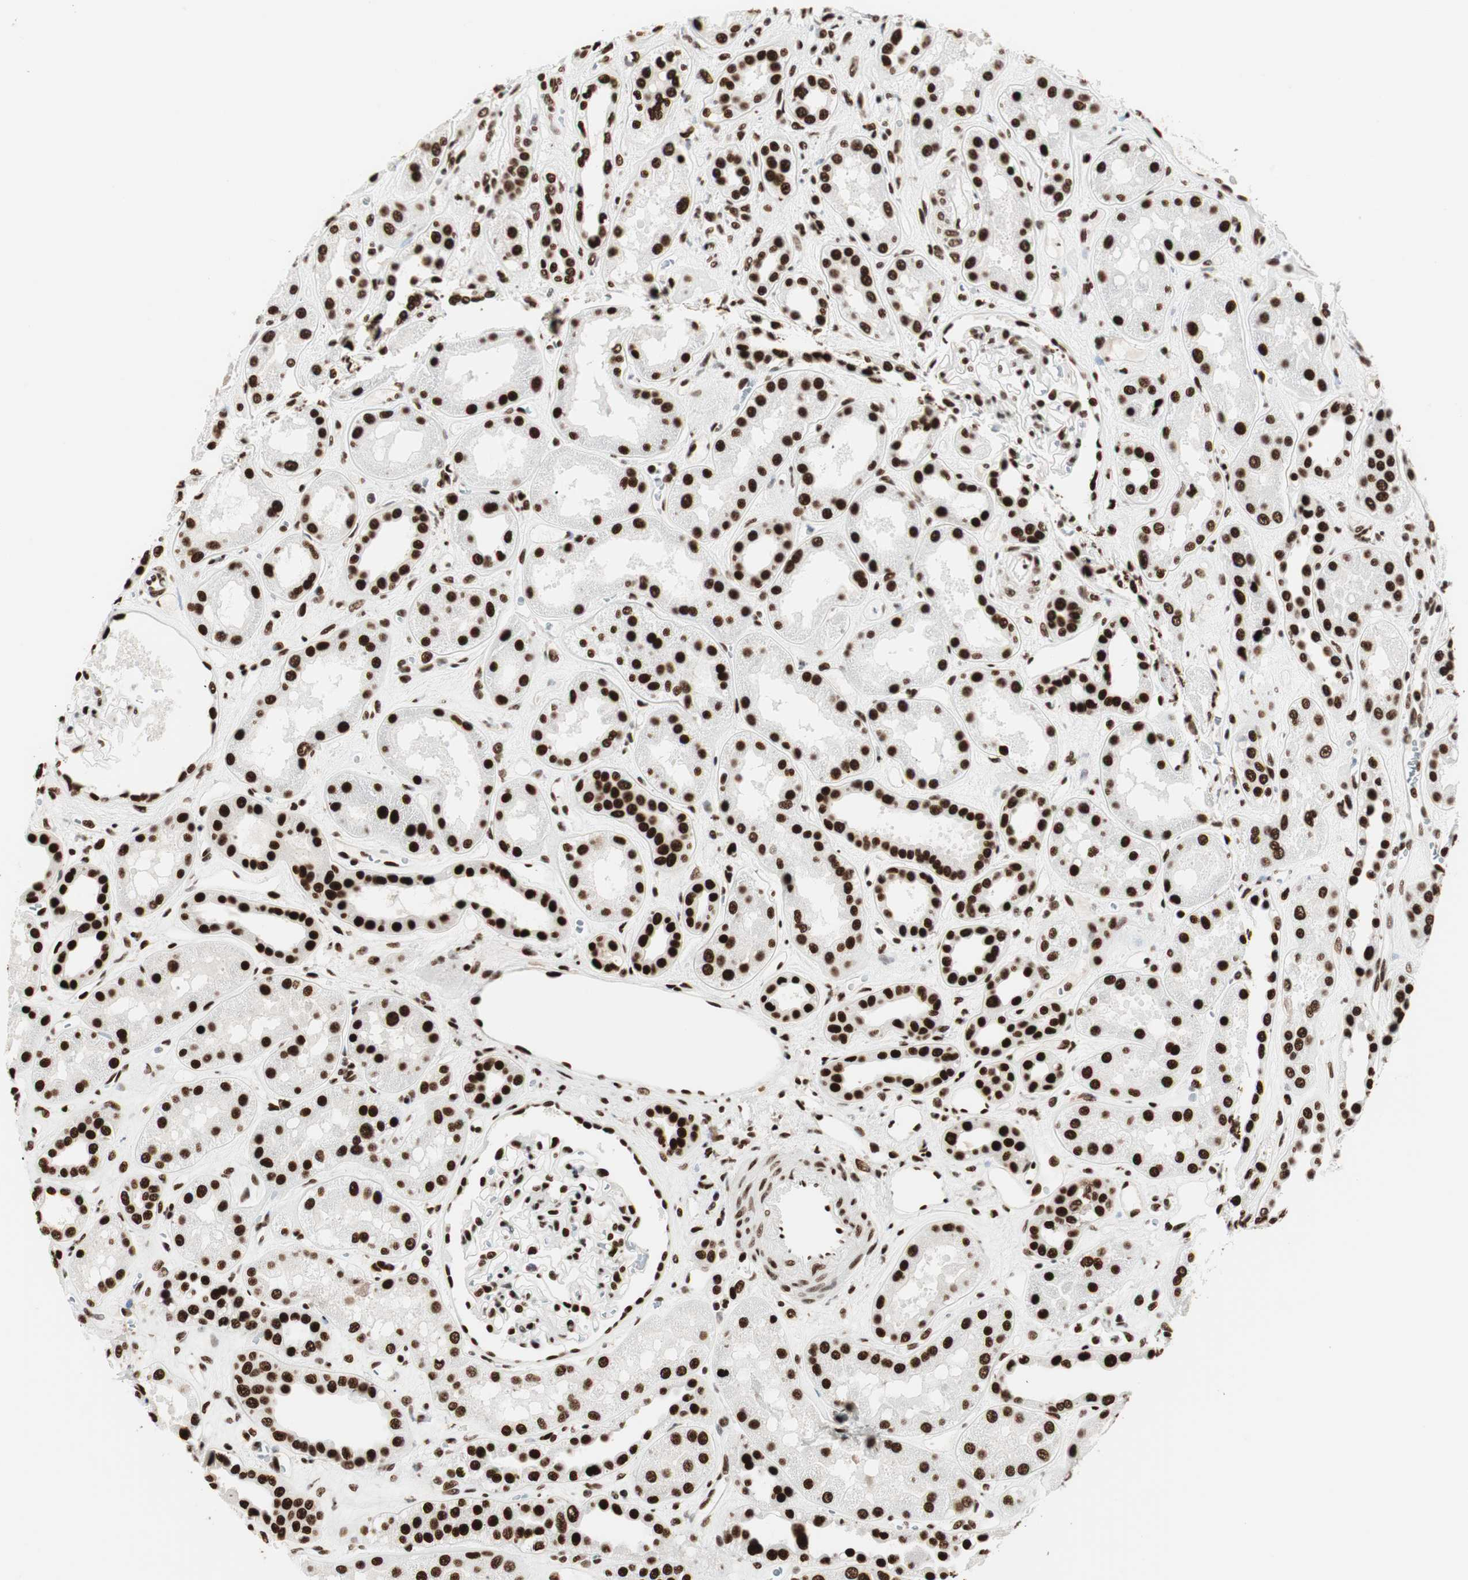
{"staining": {"intensity": "strong", "quantity": ">75%", "location": "nuclear"}, "tissue": "kidney", "cell_type": "Cells in glomeruli", "image_type": "normal", "snomed": [{"axis": "morphology", "description": "Normal tissue, NOS"}, {"axis": "topography", "description": "Kidney"}], "caption": "Unremarkable kidney displays strong nuclear staining in approximately >75% of cells in glomeruli, visualized by immunohistochemistry.", "gene": "PSME3", "patient": {"sex": "male", "age": 59}}